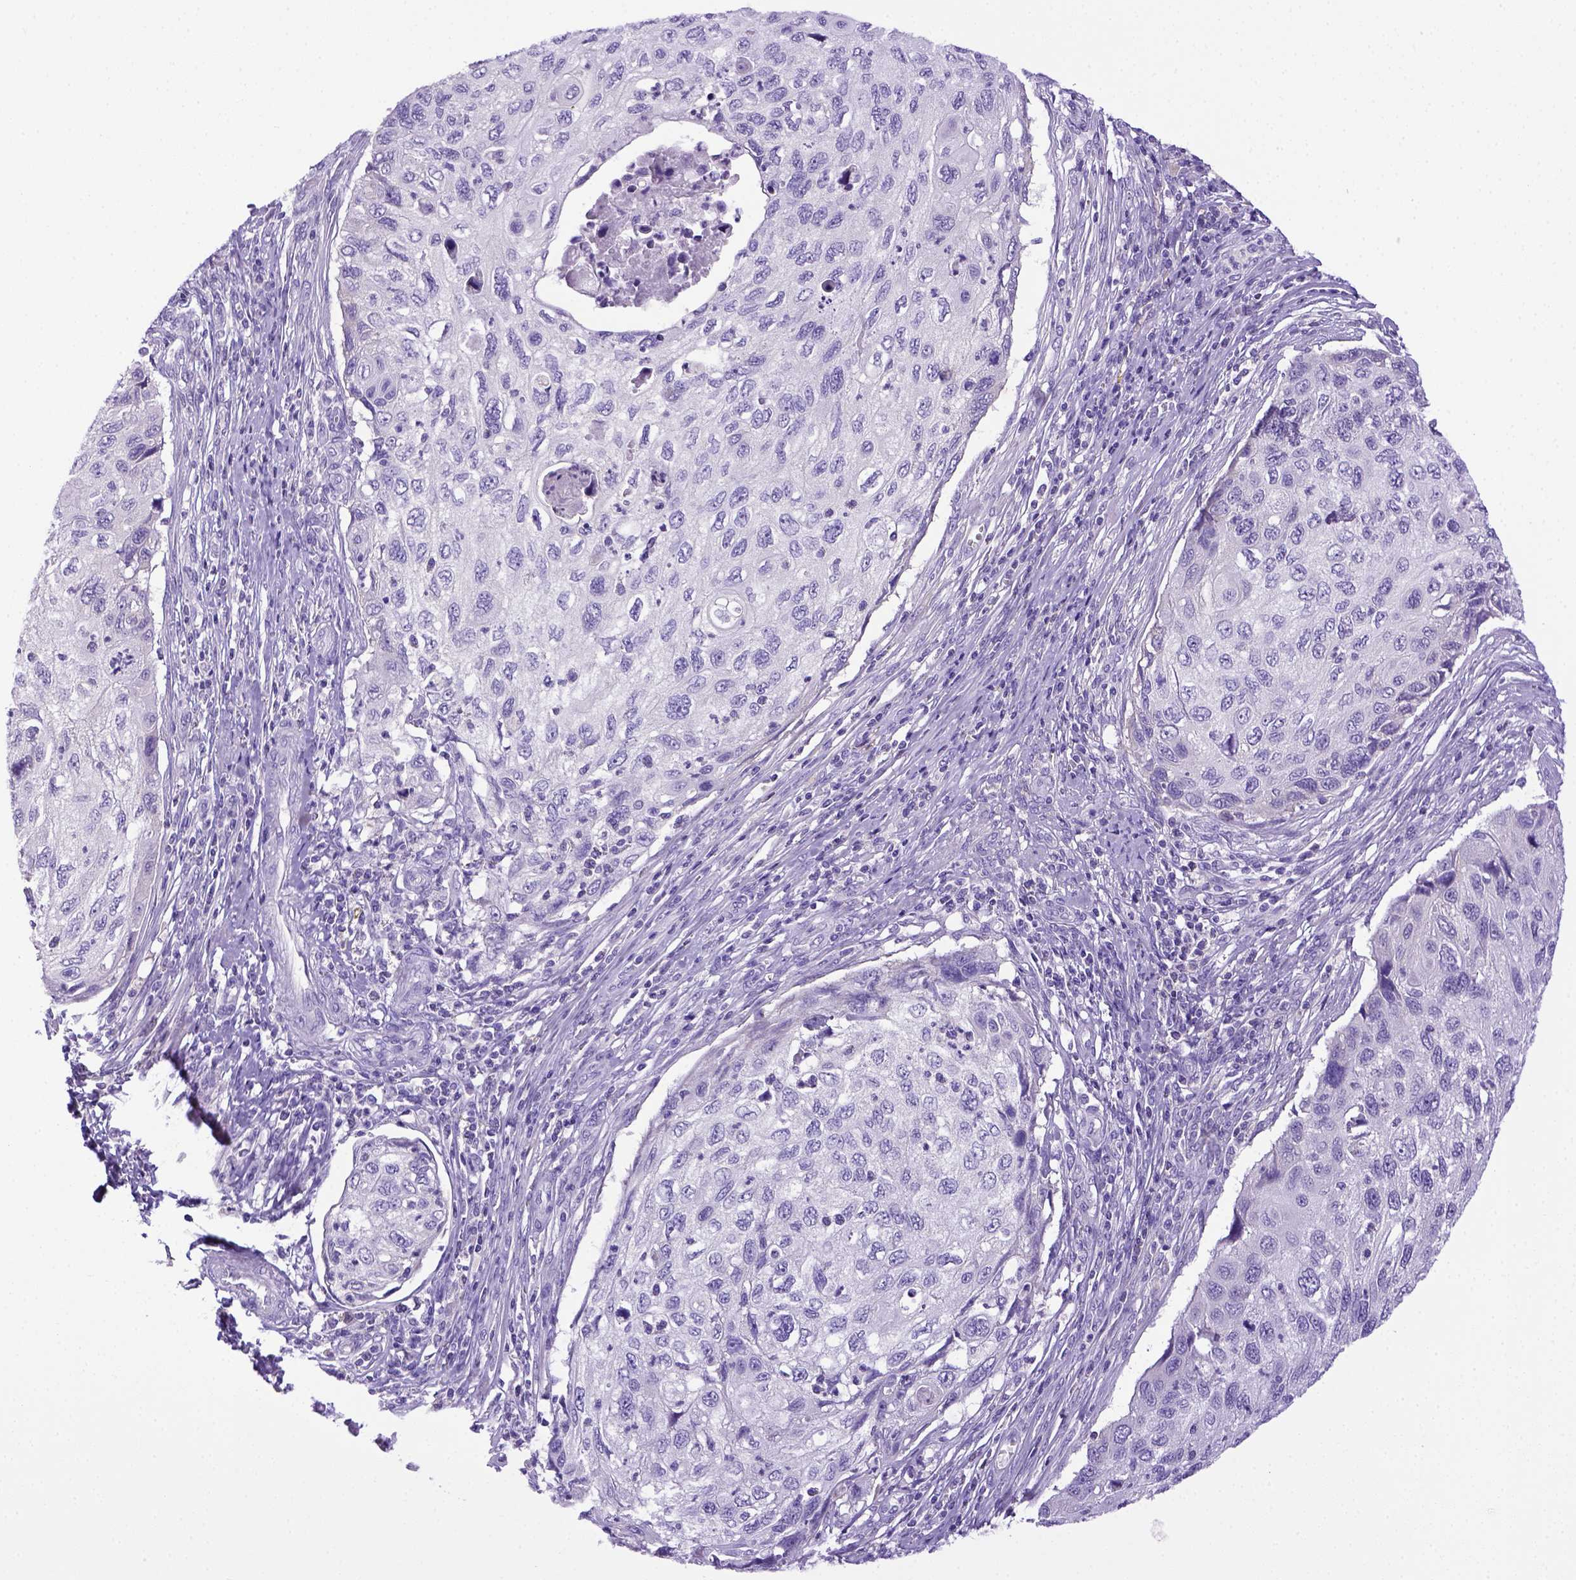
{"staining": {"intensity": "negative", "quantity": "none", "location": "none"}, "tissue": "cervical cancer", "cell_type": "Tumor cells", "image_type": "cancer", "snomed": [{"axis": "morphology", "description": "Squamous cell carcinoma, NOS"}, {"axis": "topography", "description": "Cervix"}], "caption": "Immunohistochemistry (IHC) of human cervical squamous cell carcinoma shows no expression in tumor cells.", "gene": "ITIH4", "patient": {"sex": "female", "age": 70}}